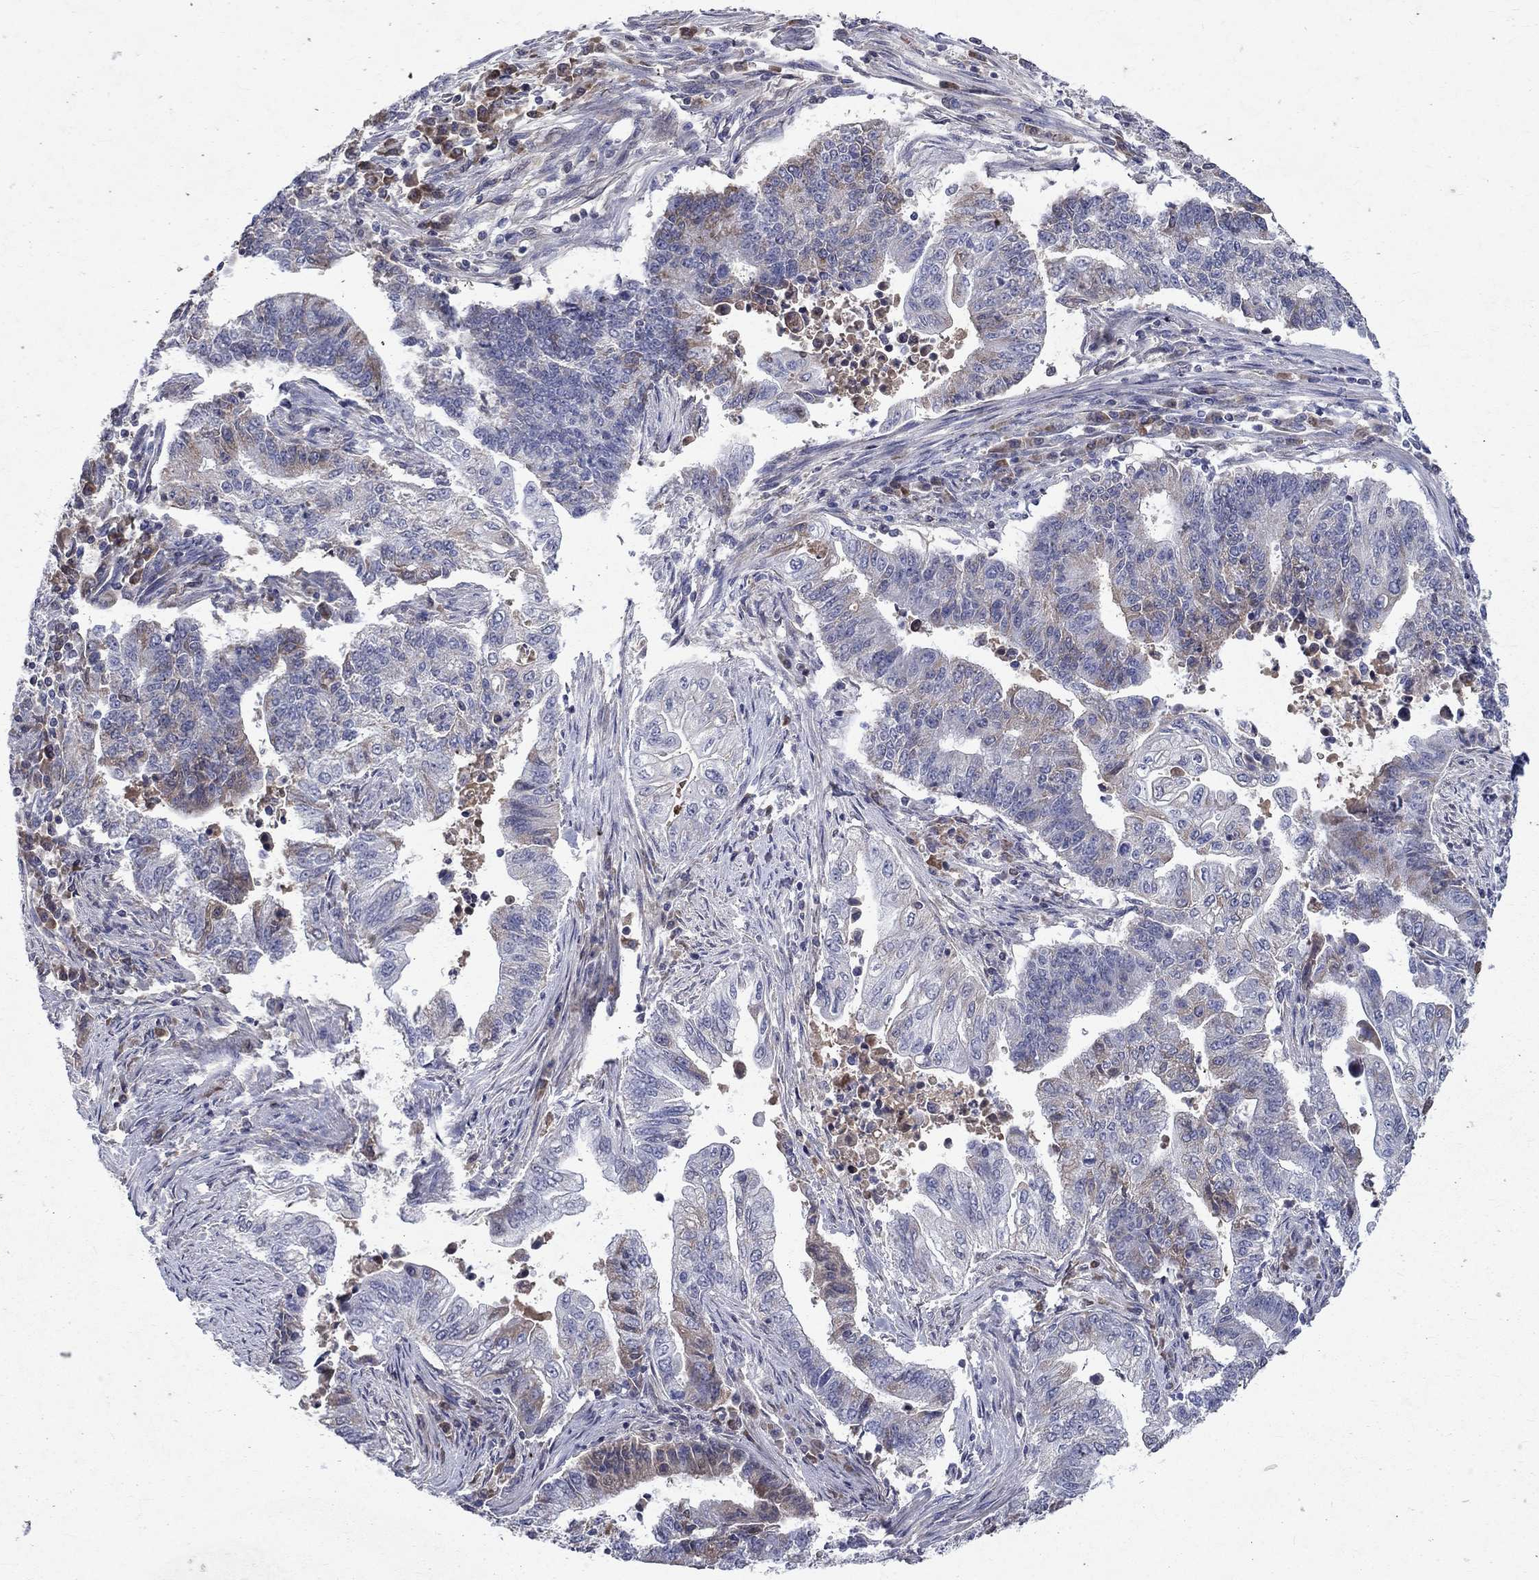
{"staining": {"intensity": "moderate", "quantity": "<25%", "location": "cytoplasmic/membranous"}, "tissue": "endometrial cancer", "cell_type": "Tumor cells", "image_type": "cancer", "snomed": [{"axis": "morphology", "description": "Adenocarcinoma, NOS"}, {"axis": "topography", "description": "Uterus"}, {"axis": "topography", "description": "Endometrium"}], "caption": "Protein expression analysis of human adenocarcinoma (endometrial) reveals moderate cytoplasmic/membranous expression in about <25% of tumor cells.", "gene": "SLC4A10", "patient": {"sex": "female", "age": 54}}